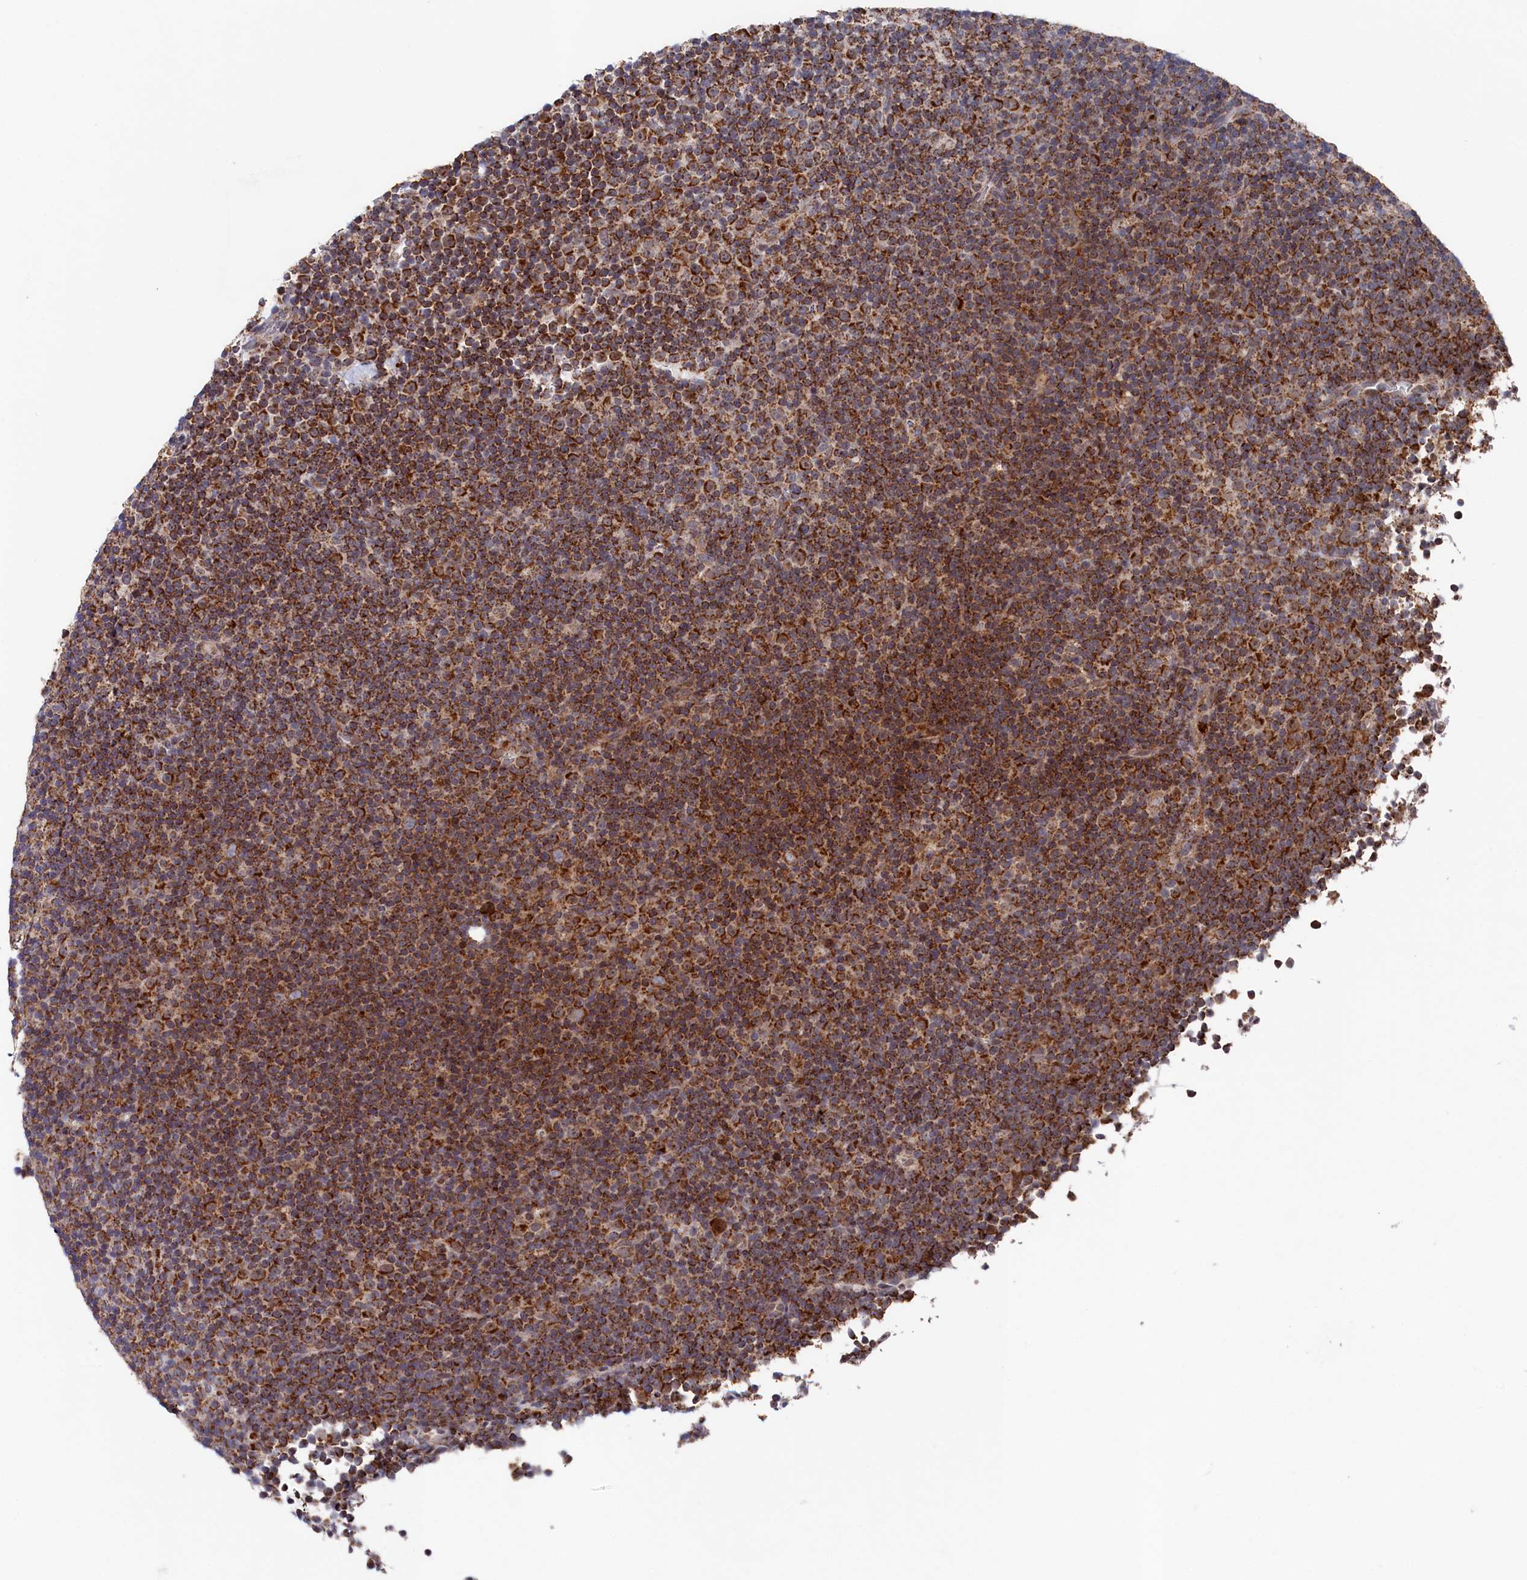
{"staining": {"intensity": "moderate", "quantity": ">75%", "location": "cytoplasmic/membranous"}, "tissue": "lymphoma", "cell_type": "Tumor cells", "image_type": "cancer", "snomed": [{"axis": "morphology", "description": "Malignant lymphoma, non-Hodgkin's type, Low grade"}, {"axis": "topography", "description": "Lymph node"}], "caption": "A medium amount of moderate cytoplasmic/membranous staining is appreciated in about >75% of tumor cells in low-grade malignant lymphoma, non-Hodgkin's type tissue. The staining was performed using DAB (3,3'-diaminobenzidine) to visualize the protein expression in brown, while the nuclei were stained in blue with hematoxylin (Magnification: 20x).", "gene": "CHCHD1", "patient": {"sex": "female", "age": 67}}